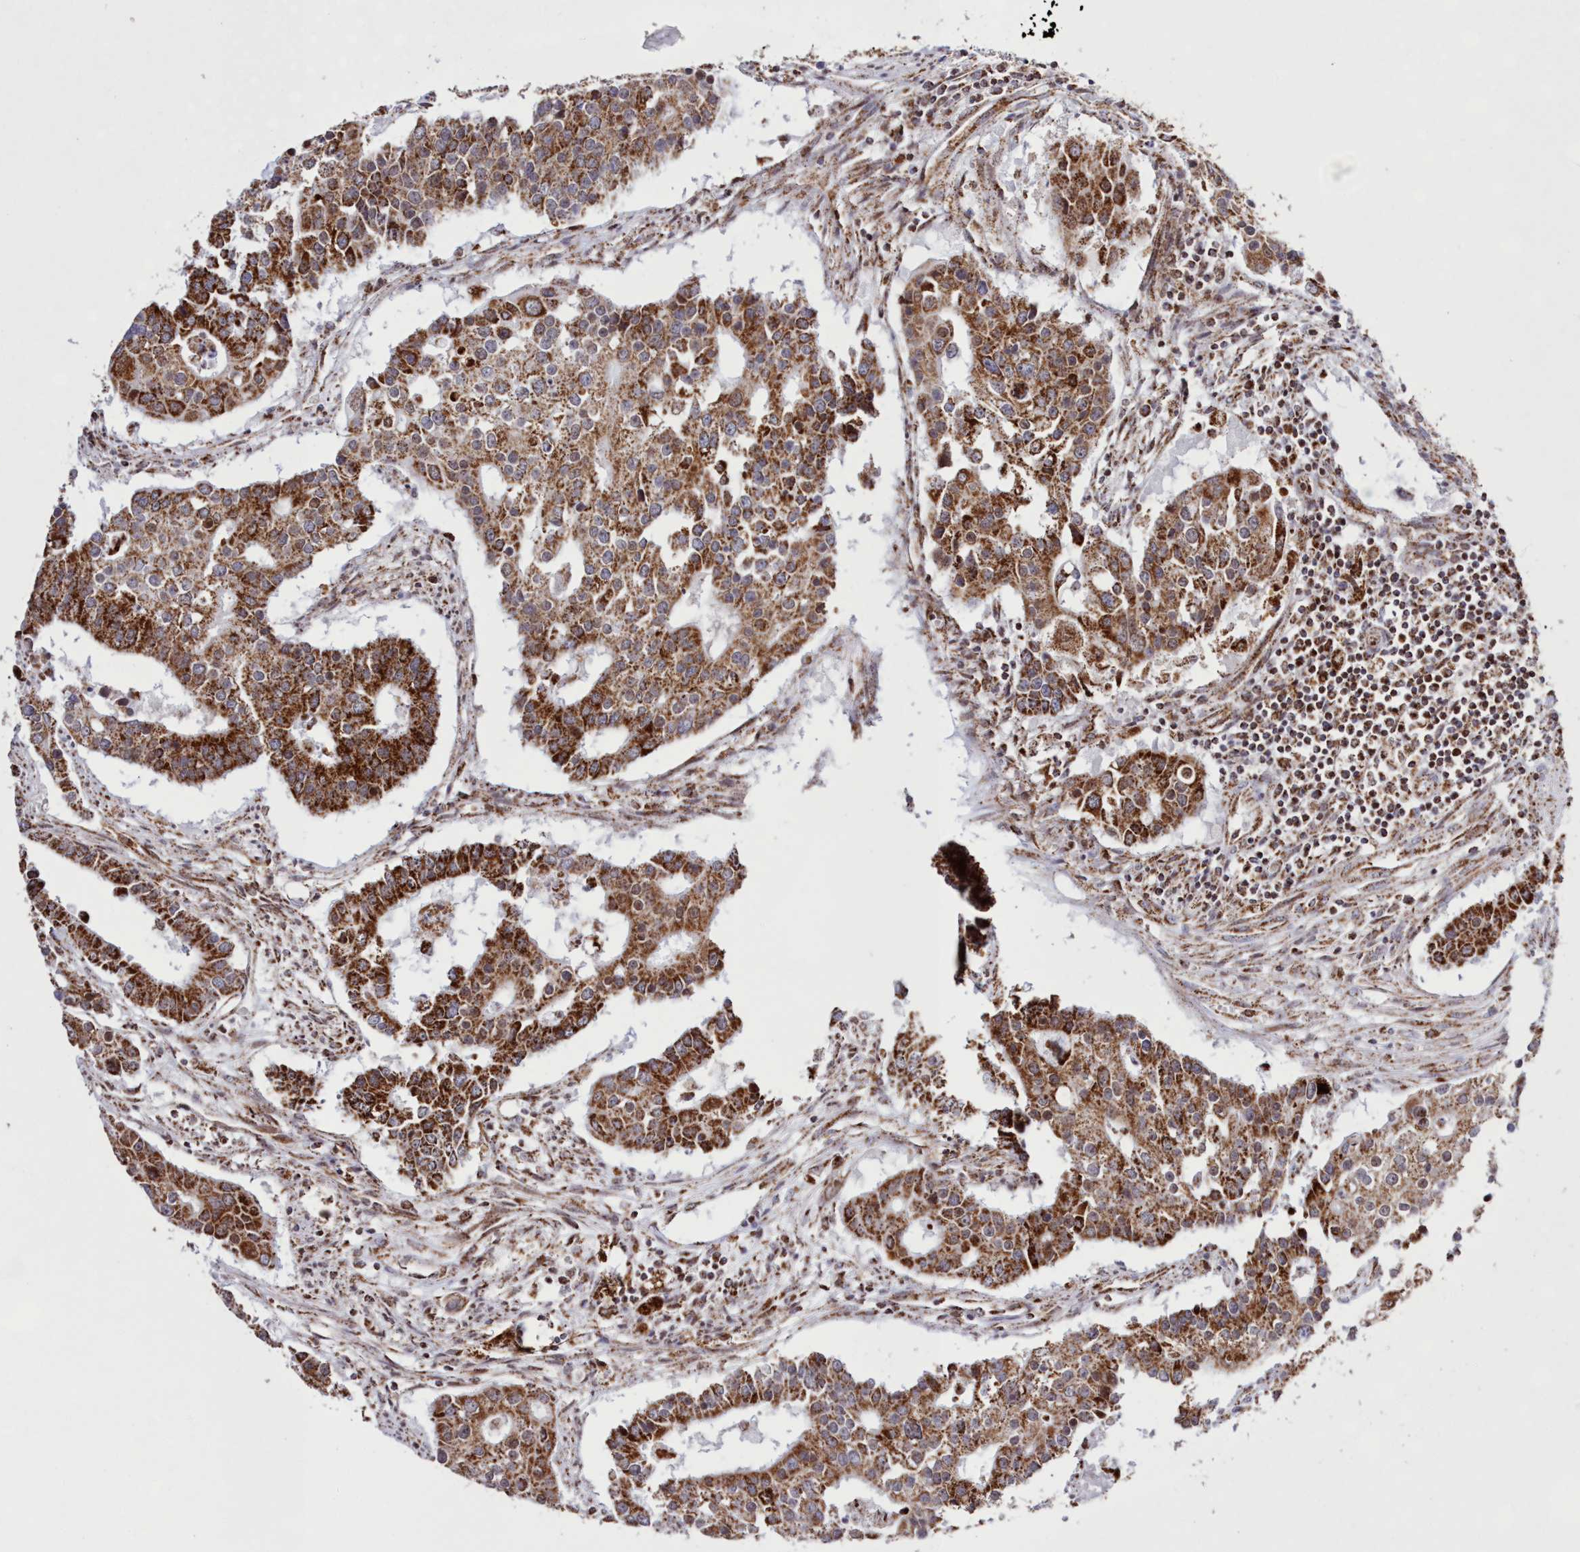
{"staining": {"intensity": "strong", "quantity": "25%-75%", "location": "cytoplasmic/membranous"}, "tissue": "colorectal cancer", "cell_type": "Tumor cells", "image_type": "cancer", "snomed": [{"axis": "morphology", "description": "Adenocarcinoma, NOS"}, {"axis": "topography", "description": "Colon"}], "caption": "This histopathology image displays IHC staining of colorectal adenocarcinoma, with high strong cytoplasmic/membranous expression in about 25%-75% of tumor cells.", "gene": "HADHB", "patient": {"sex": "male", "age": 77}}